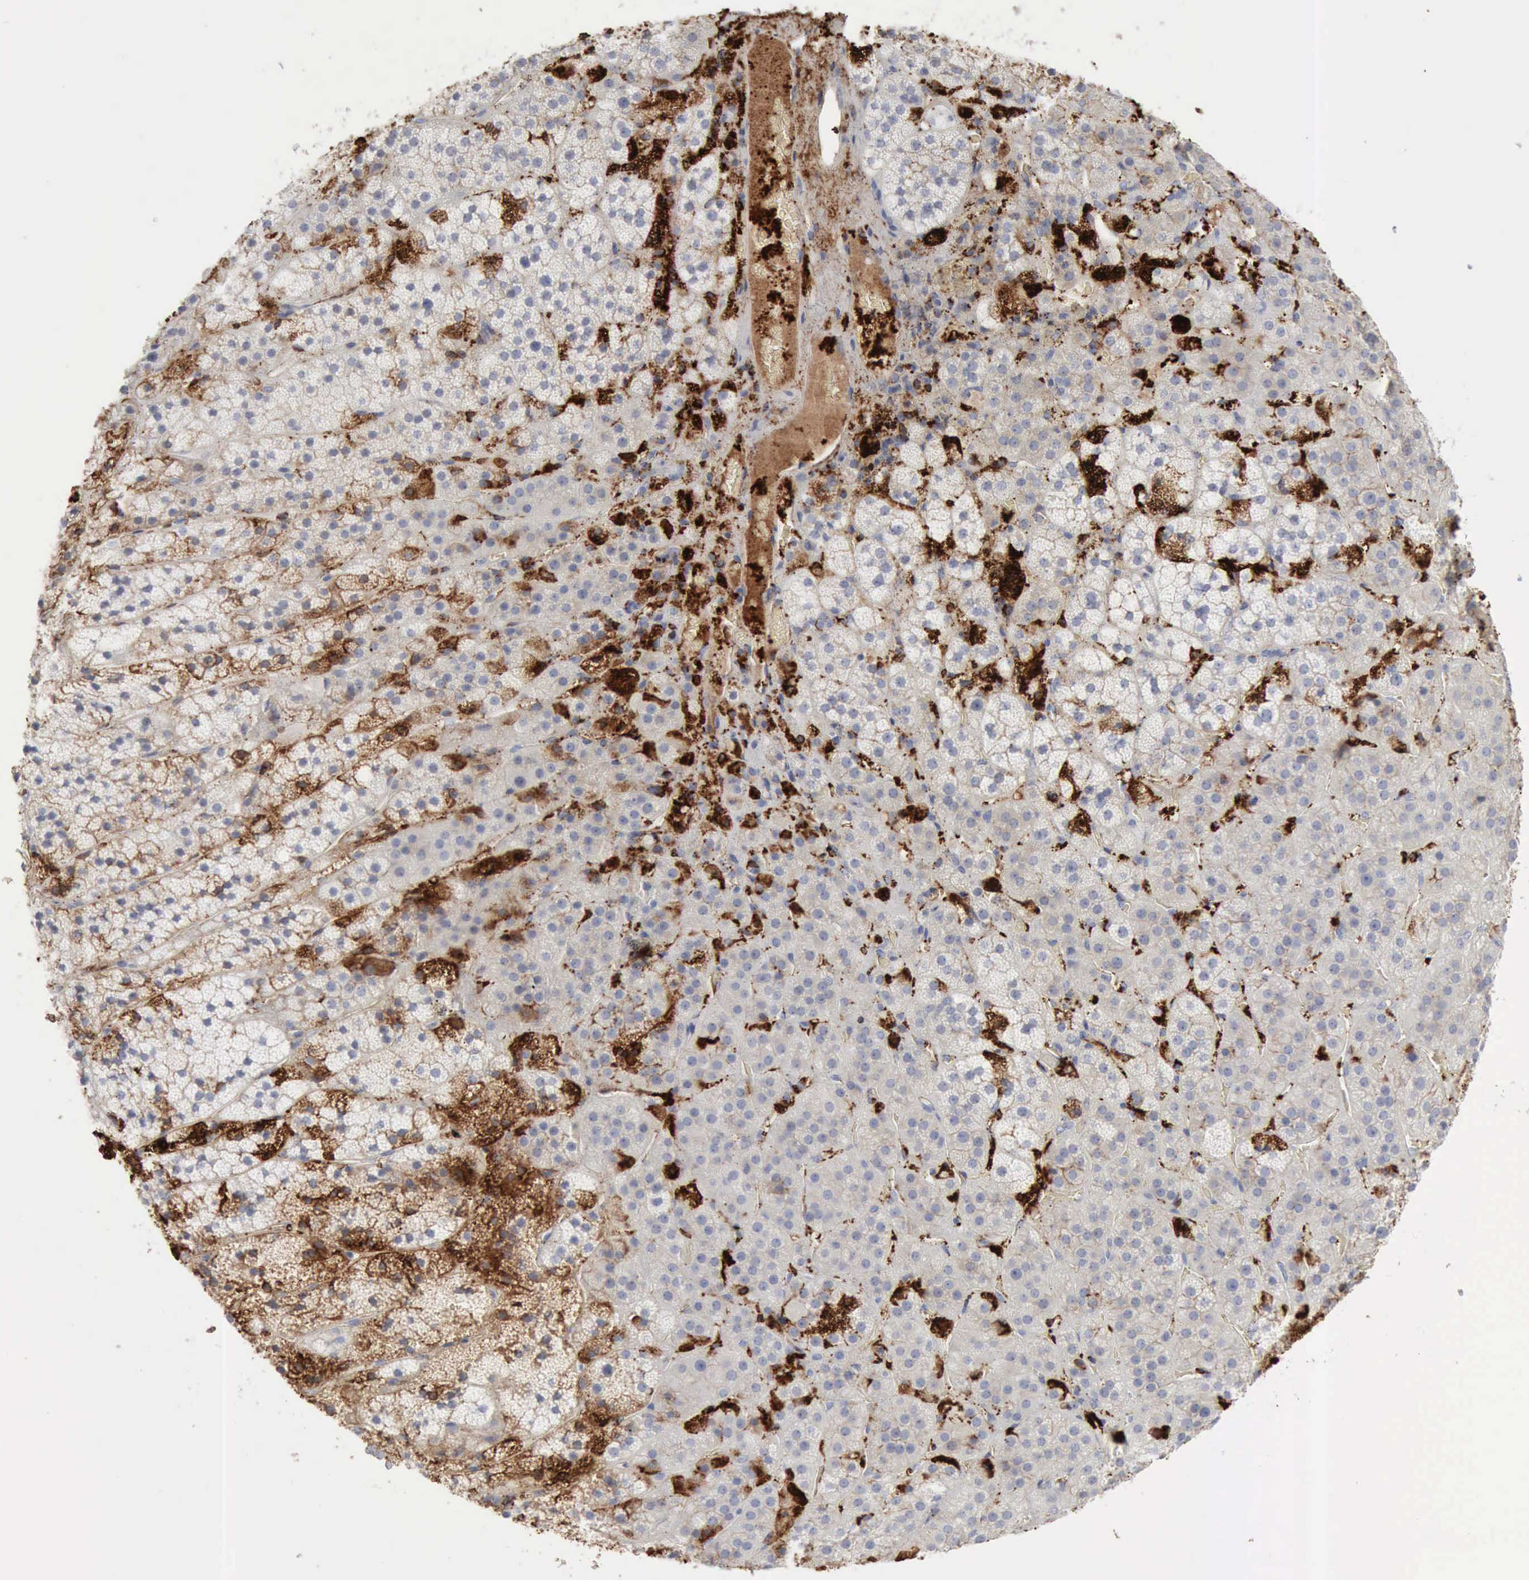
{"staining": {"intensity": "strong", "quantity": "<25%", "location": "cytoplasmic/membranous"}, "tissue": "adrenal gland", "cell_type": "Glandular cells", "image_type": "normal", "snomed": [{"axis": "morphology", "description": "Normal tissue, NOS"}, {"axis": "topography", "description": "Adrenal gland"}], "caption": "This micrograph shows unremarkable adrenal gland stained with immunohistochemistry (IHC) to label a protein in brown. The cytoplasmic/membranous of glandular cells show strong positivity for the protein. Nuclei are counter-stained blue.", "gene": "C4BPA", "patient": {"sex": "female", "age": 44}}